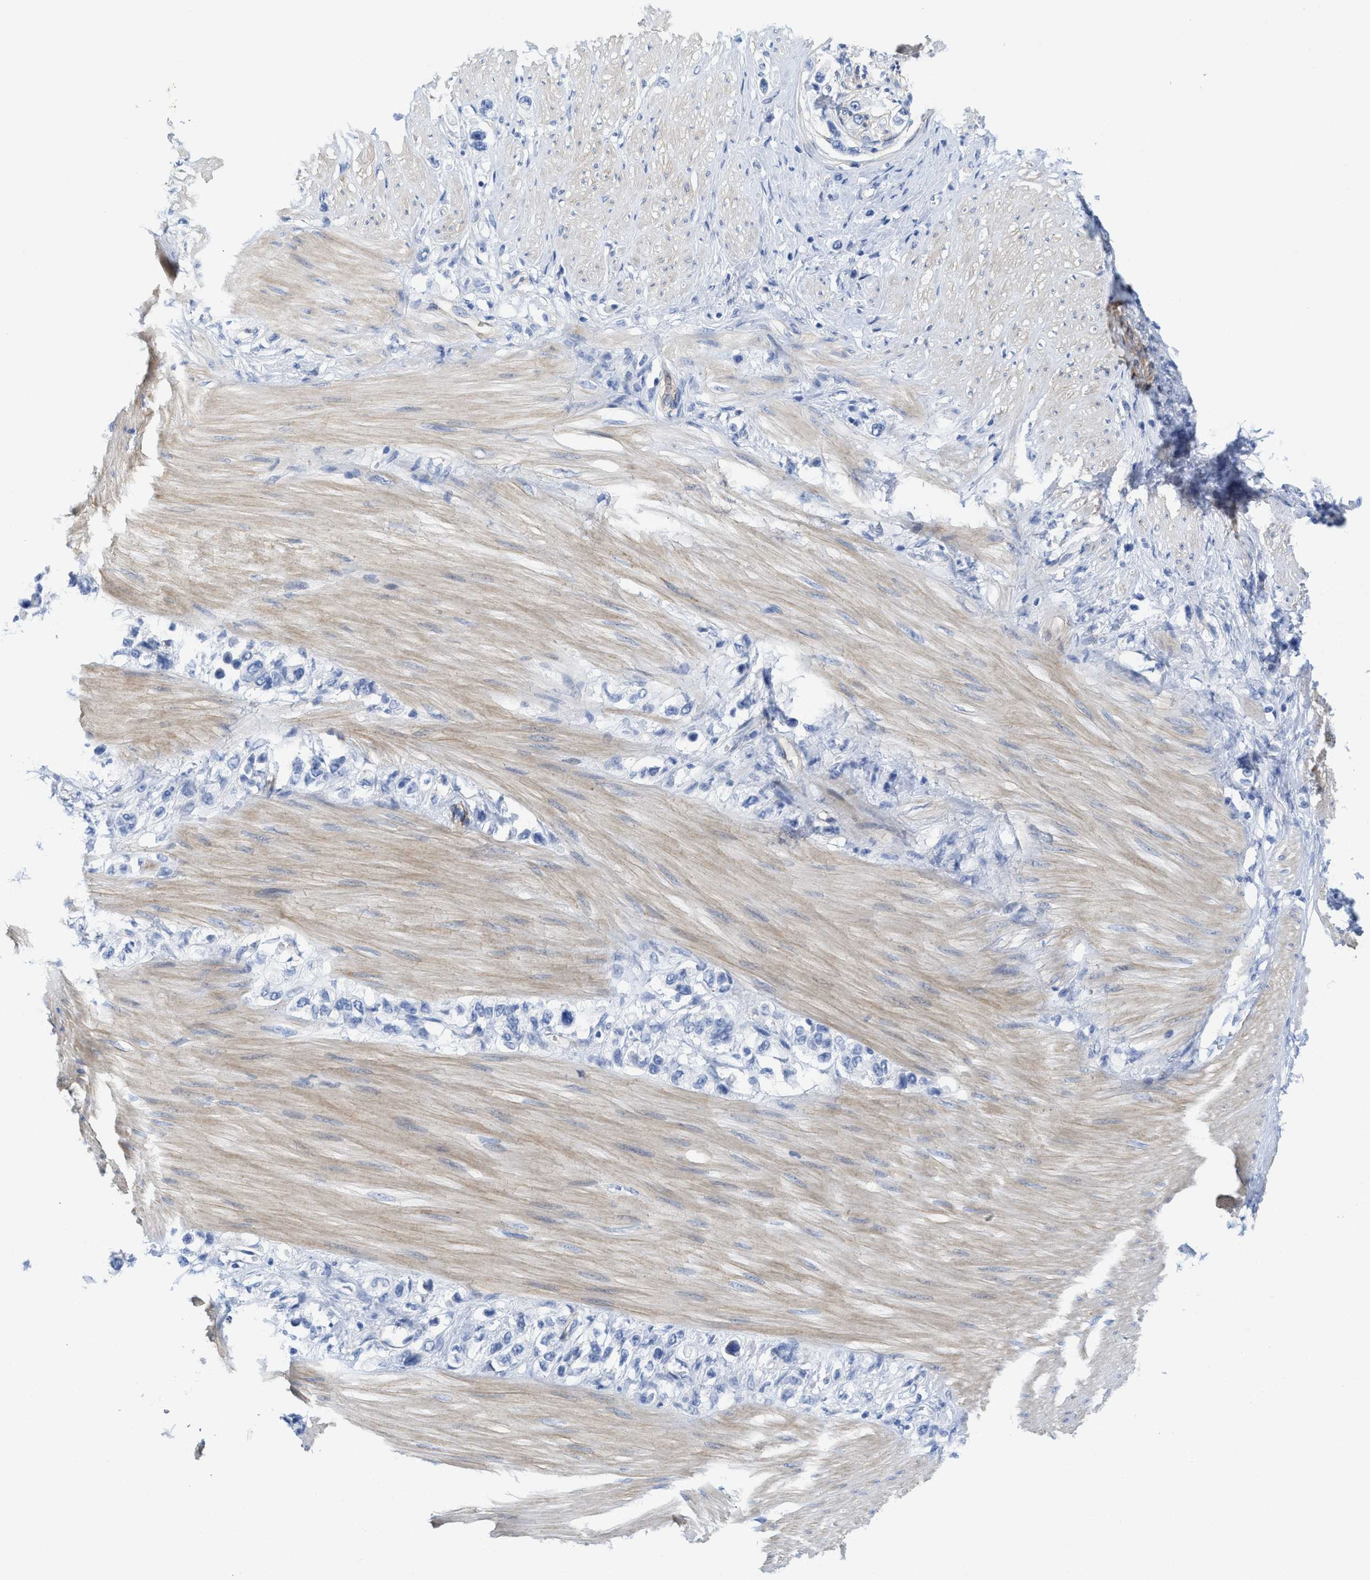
{"staining": {"intensity": "negative", "quantity": "none", "location": "none"}, "tissue": "stomach cancer", "cell_type": "Tumor cells", "image_type": "cancer", "snomed": [{"axis": "morphology", "description": "Adenocarcinoma, NOS"}, {"axis": "topography", "description": "Stomach"}], "caption": "Micrograph shows no significant protein staining in tumor cells of adenocarcinoma (stomach).", "gene": "TUB", "patient": {"sex": "female", "age": 65}}